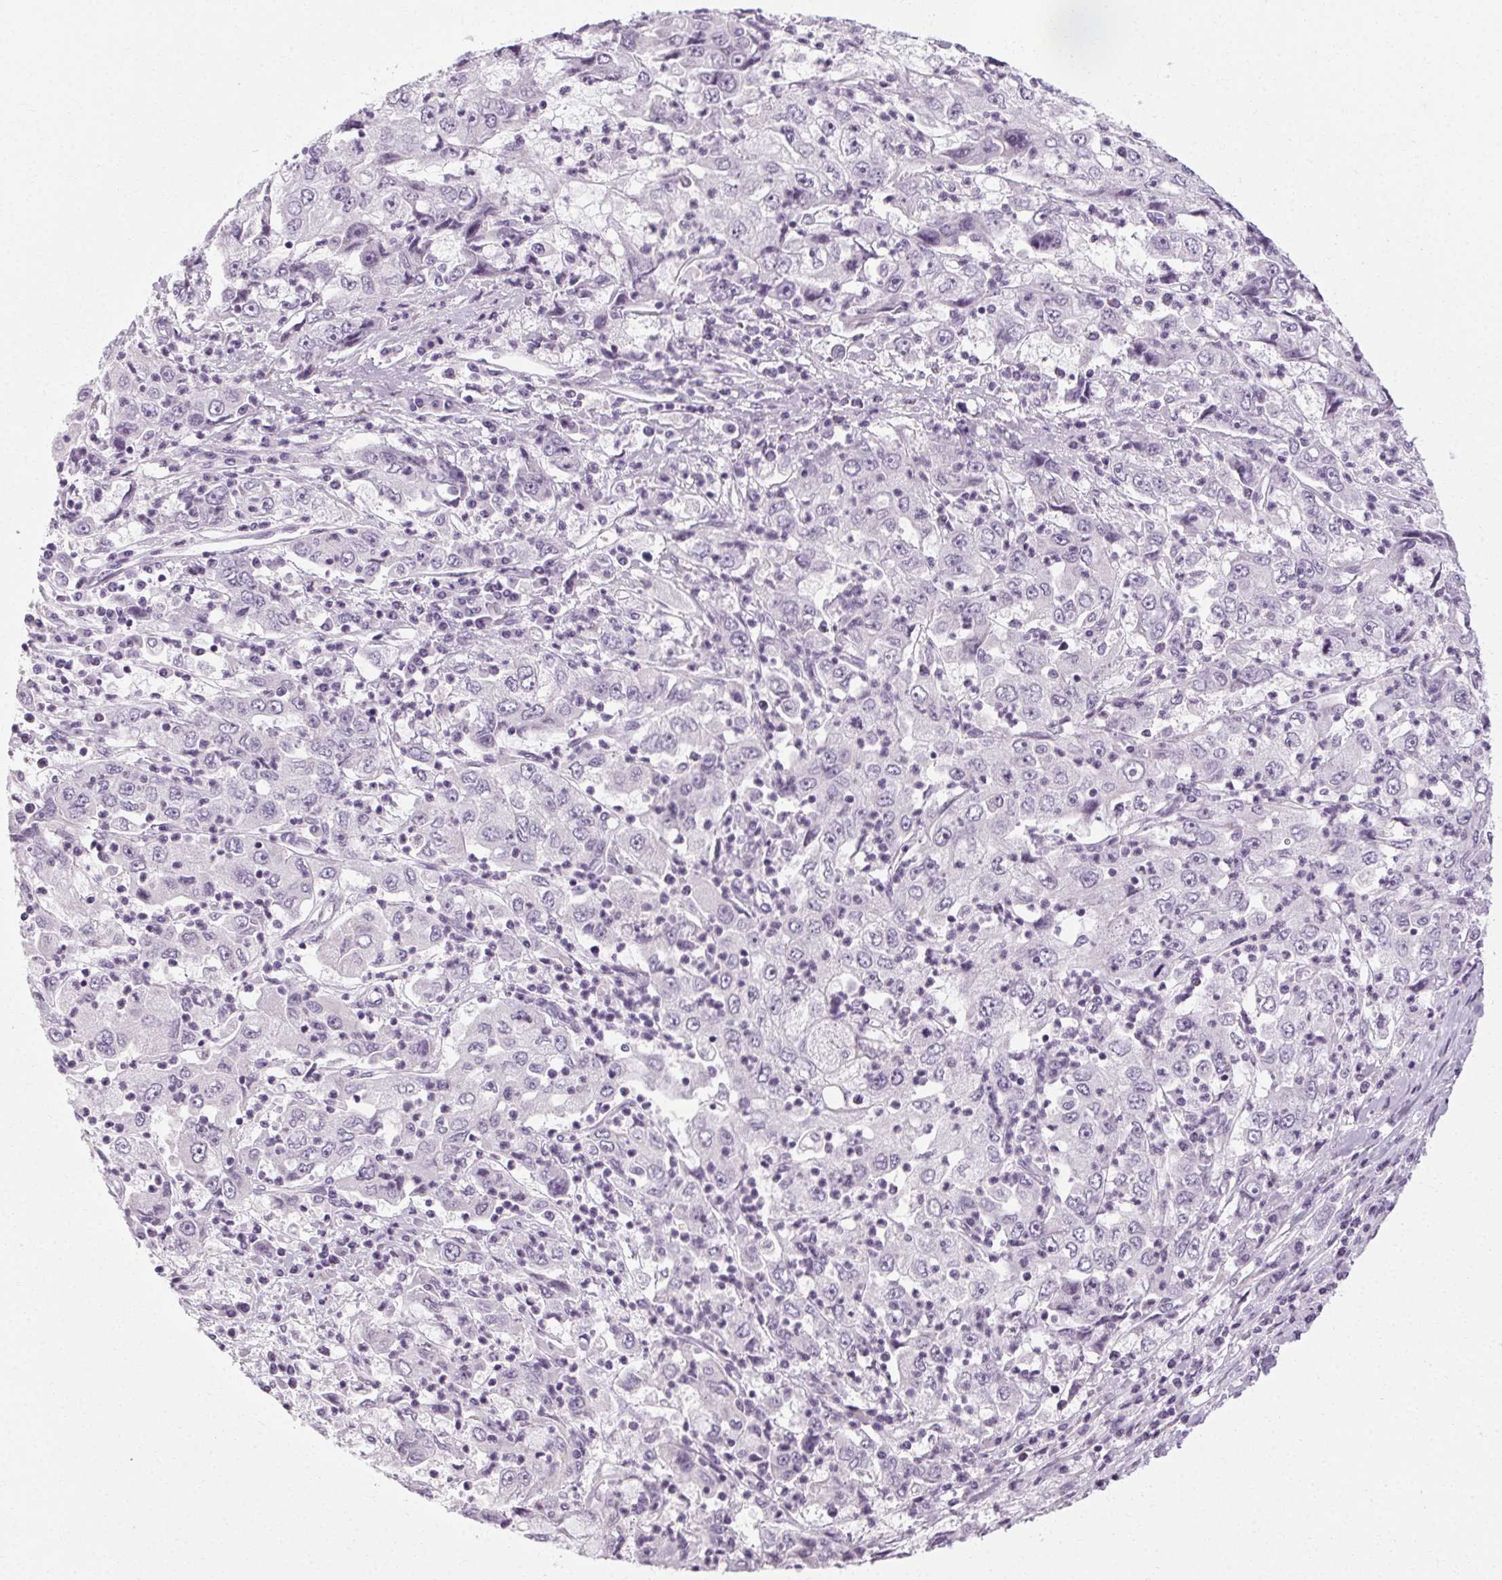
{"staining": {"intensity": "negative", "quantity": "none", "location": "none"}, "tissue": "cervical cancer", "cell_type": "Tumor cells", "image_type": "cancer", "snomed": [{"axis": "morphology", "description": "Squamous cell carcinoma, NOS"}, {"axis": "topography", "description": "Cervix"}], "caption": "Cervical squamous cell carcinoma was stained to show a protein in brown. There is no significant positivity in tumor cells.", "gene": "POMC", "patient": {"sex": "female", "age": 36}}